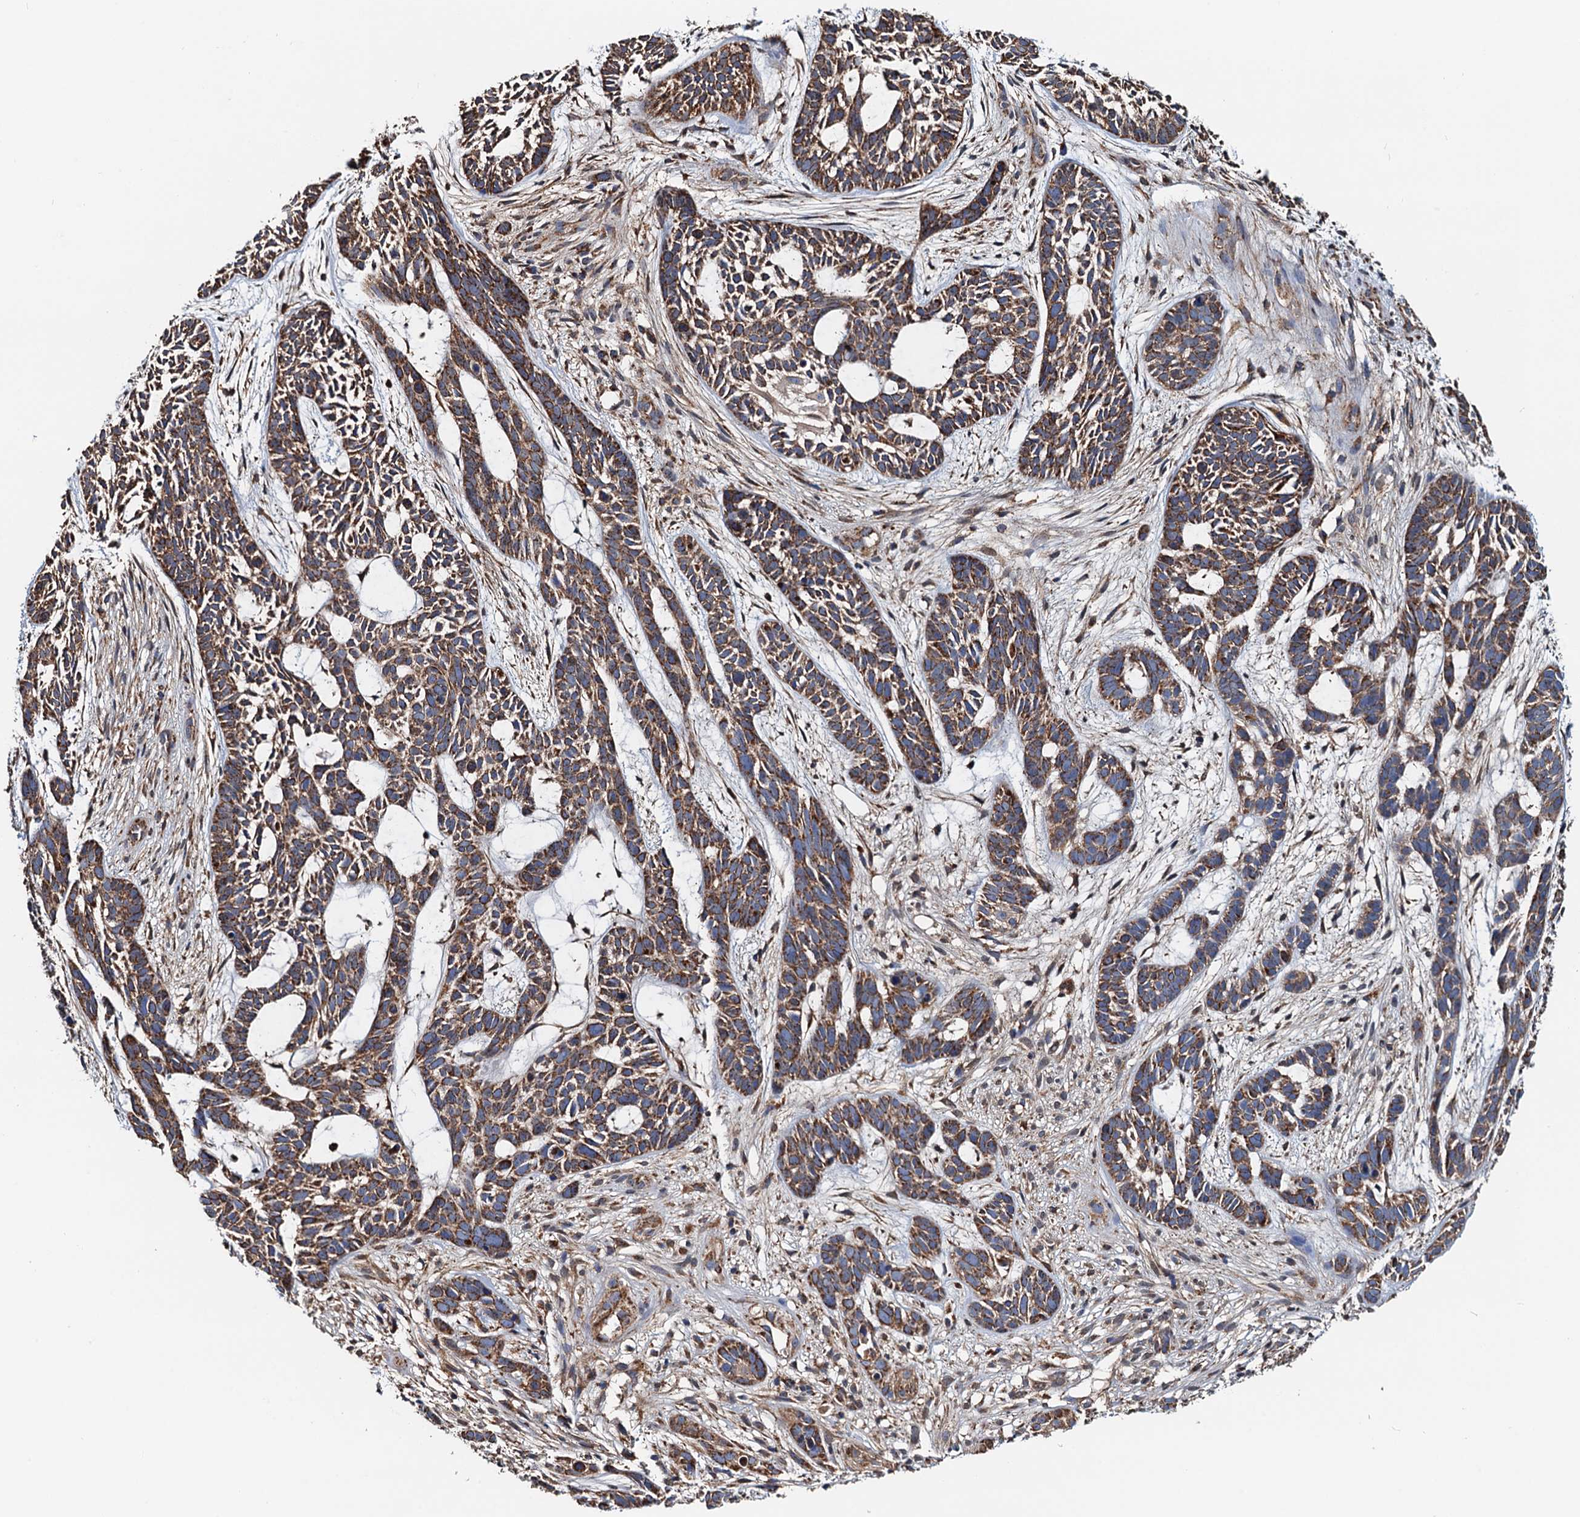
{"staining": {"intensity": "moderate", "quantity": ">75%", "location": "cytoplasmic/membranous"}, "tissue": "skin cancer", "cell_type": "Tumor cells", "image_type": "cancer", "snomed": [{"axis": "morphology", "description": "Basal cell carcinoma"}, {"axis": "topography", "description": "Skin"}], "caption": "Immunohistochemical staining of human skin cancer exhibits medium levels of moderate cytoplasmic/membranous expression in approximately >75% of tumor cells.", "gene": "AAGAB", "patient": {"sex": "male", "age": 89}}